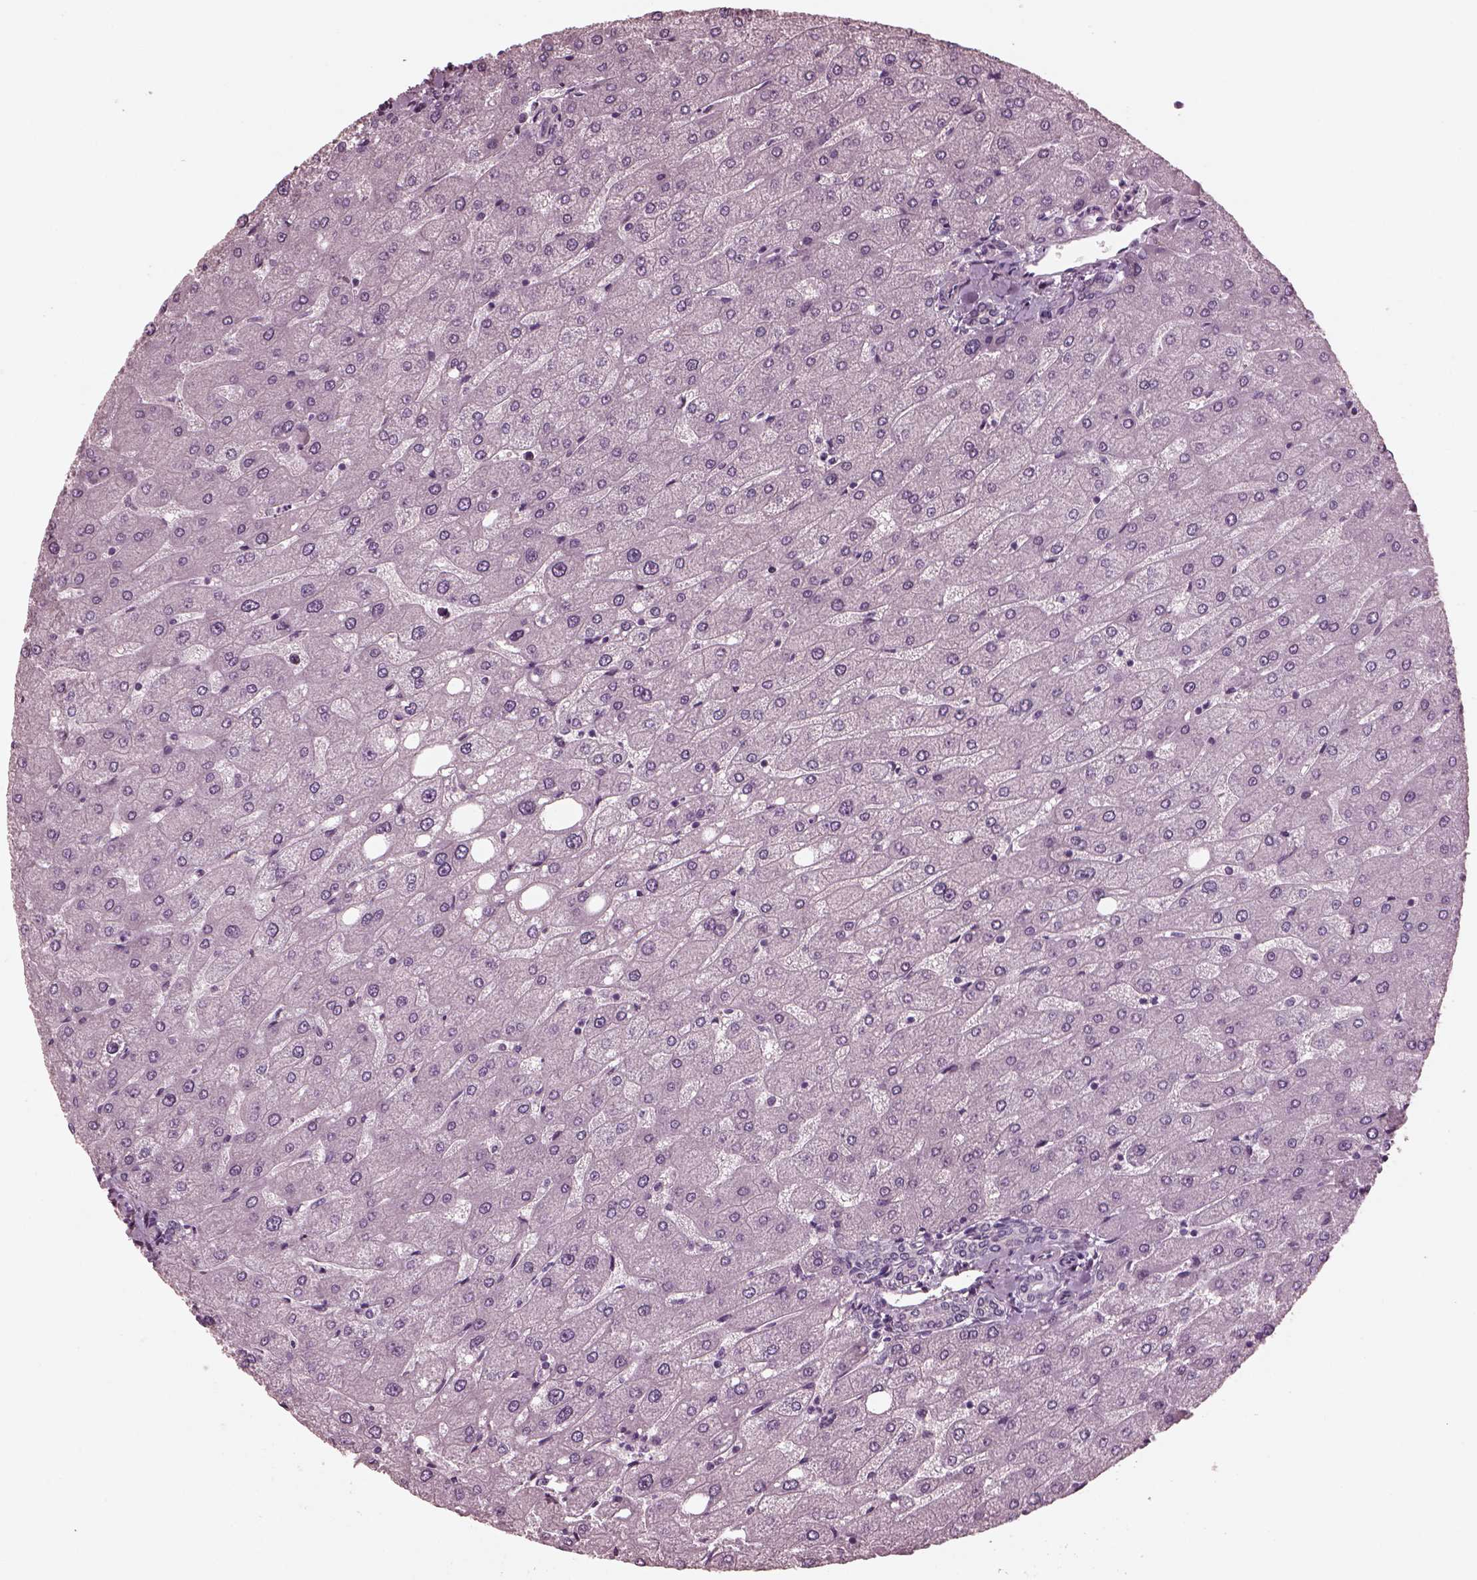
{"staining": {"intensity": "negative", "quantity": "none", "location": "none"}, "tissue": "liver", "cell_type": "Cholangiocytes", "image_type": "normal", "snomed": [{"axis": "morphology", "description": "Normal tissue, NOS"}, {"axis": "topography", "description": "Liver"}], "caption": "A high-resolution micrograph shows IHC staining of normal liver, which reveals no significant positivity in cholangiocytes.", "gene": "CGA", "patient": {"sex": "male", "age": 67}}